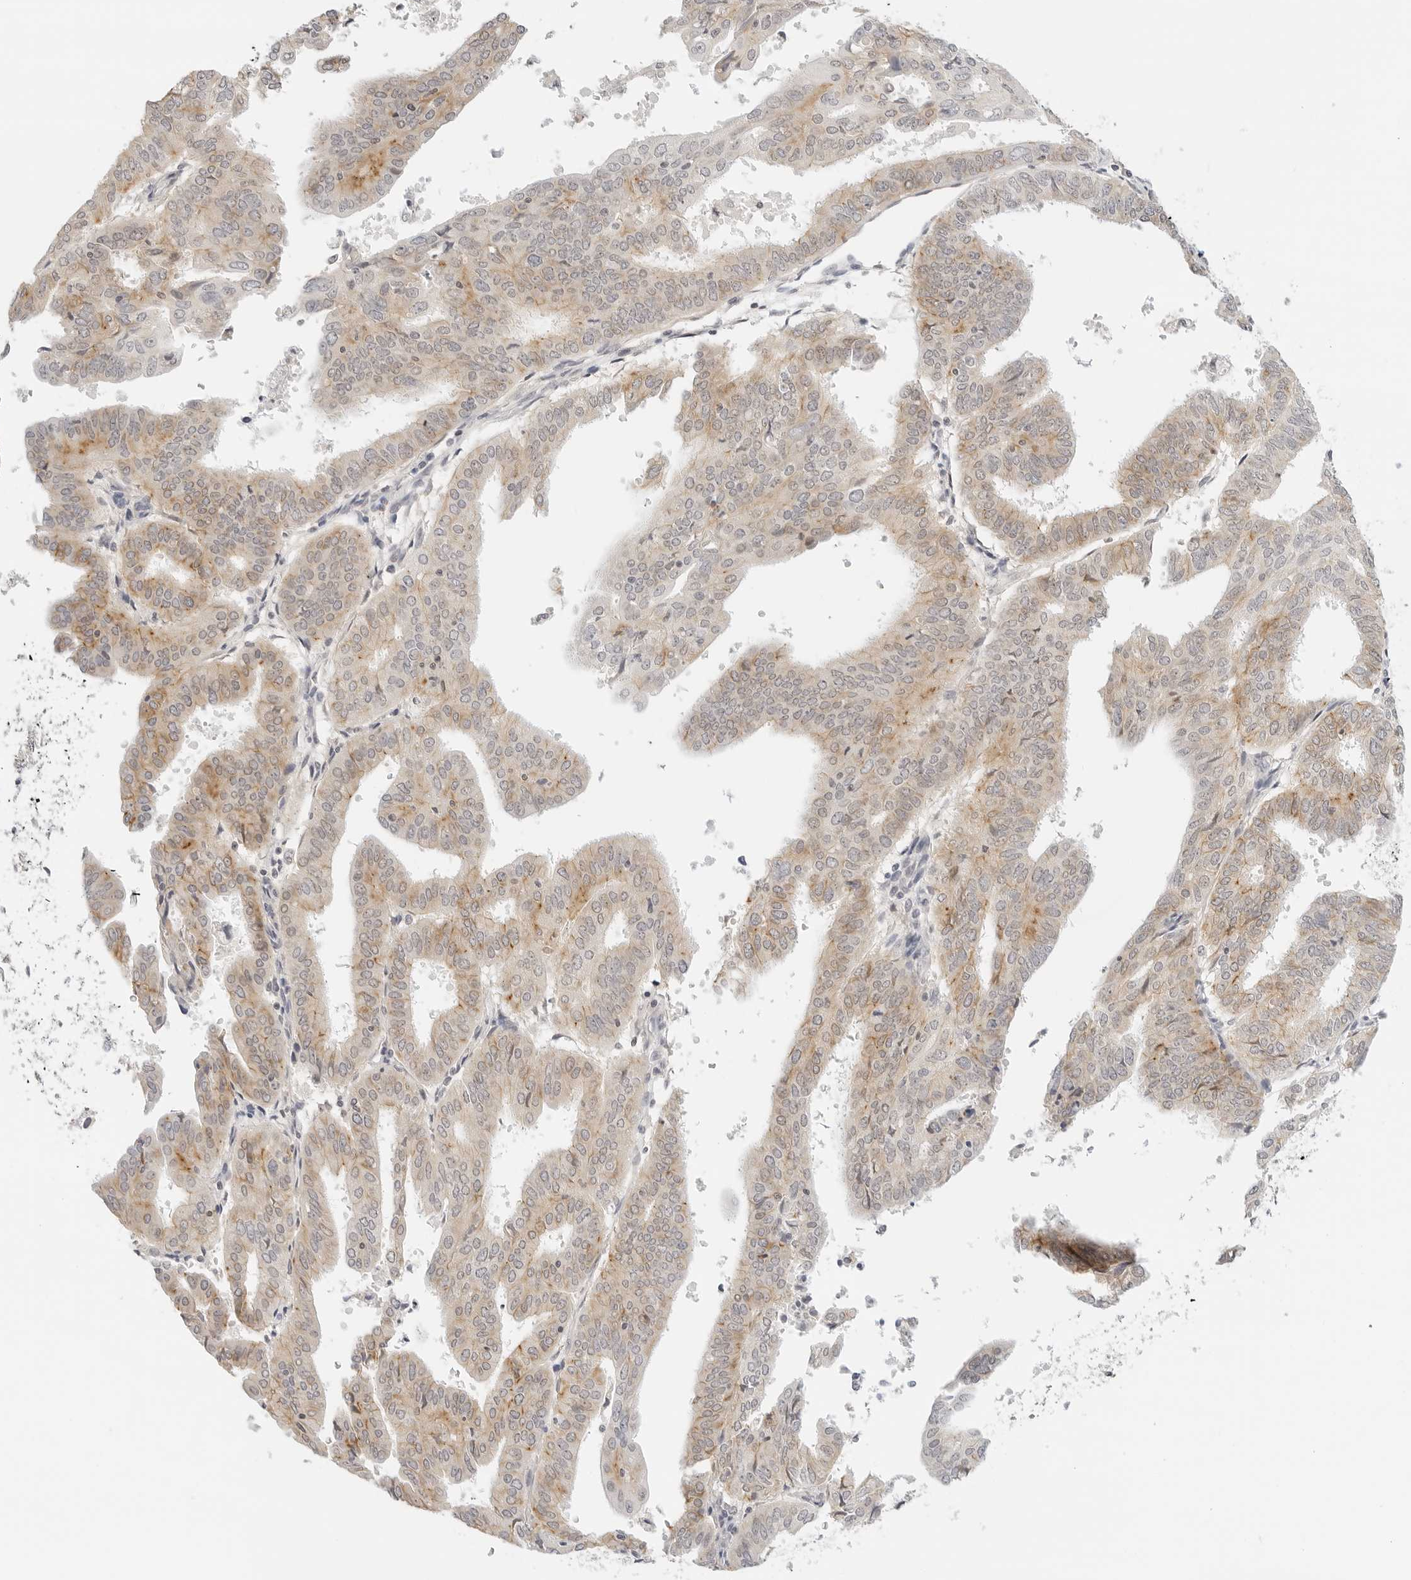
{"staining": {"intensity": "weak", "quantity": "25%-75%", "location": "cytoplasmic/membranous"}, "tissue": "endometrial cancer", "cell_type": "Tumor cells", "image_type": "cancer", "snomed": [{"axis": "morphology", "description": "Adenocarcinoma, NOS"}, {"axis": "topography", "description": "Uterus"}], "caption": "Endometrial adenocarcinoma tissue shows weak cytoplasmic/membranous positivity in approximately 25%-75% of tumor cells", "gene": "PCDH19", "patient": {"sex": "female", "age": 77}}